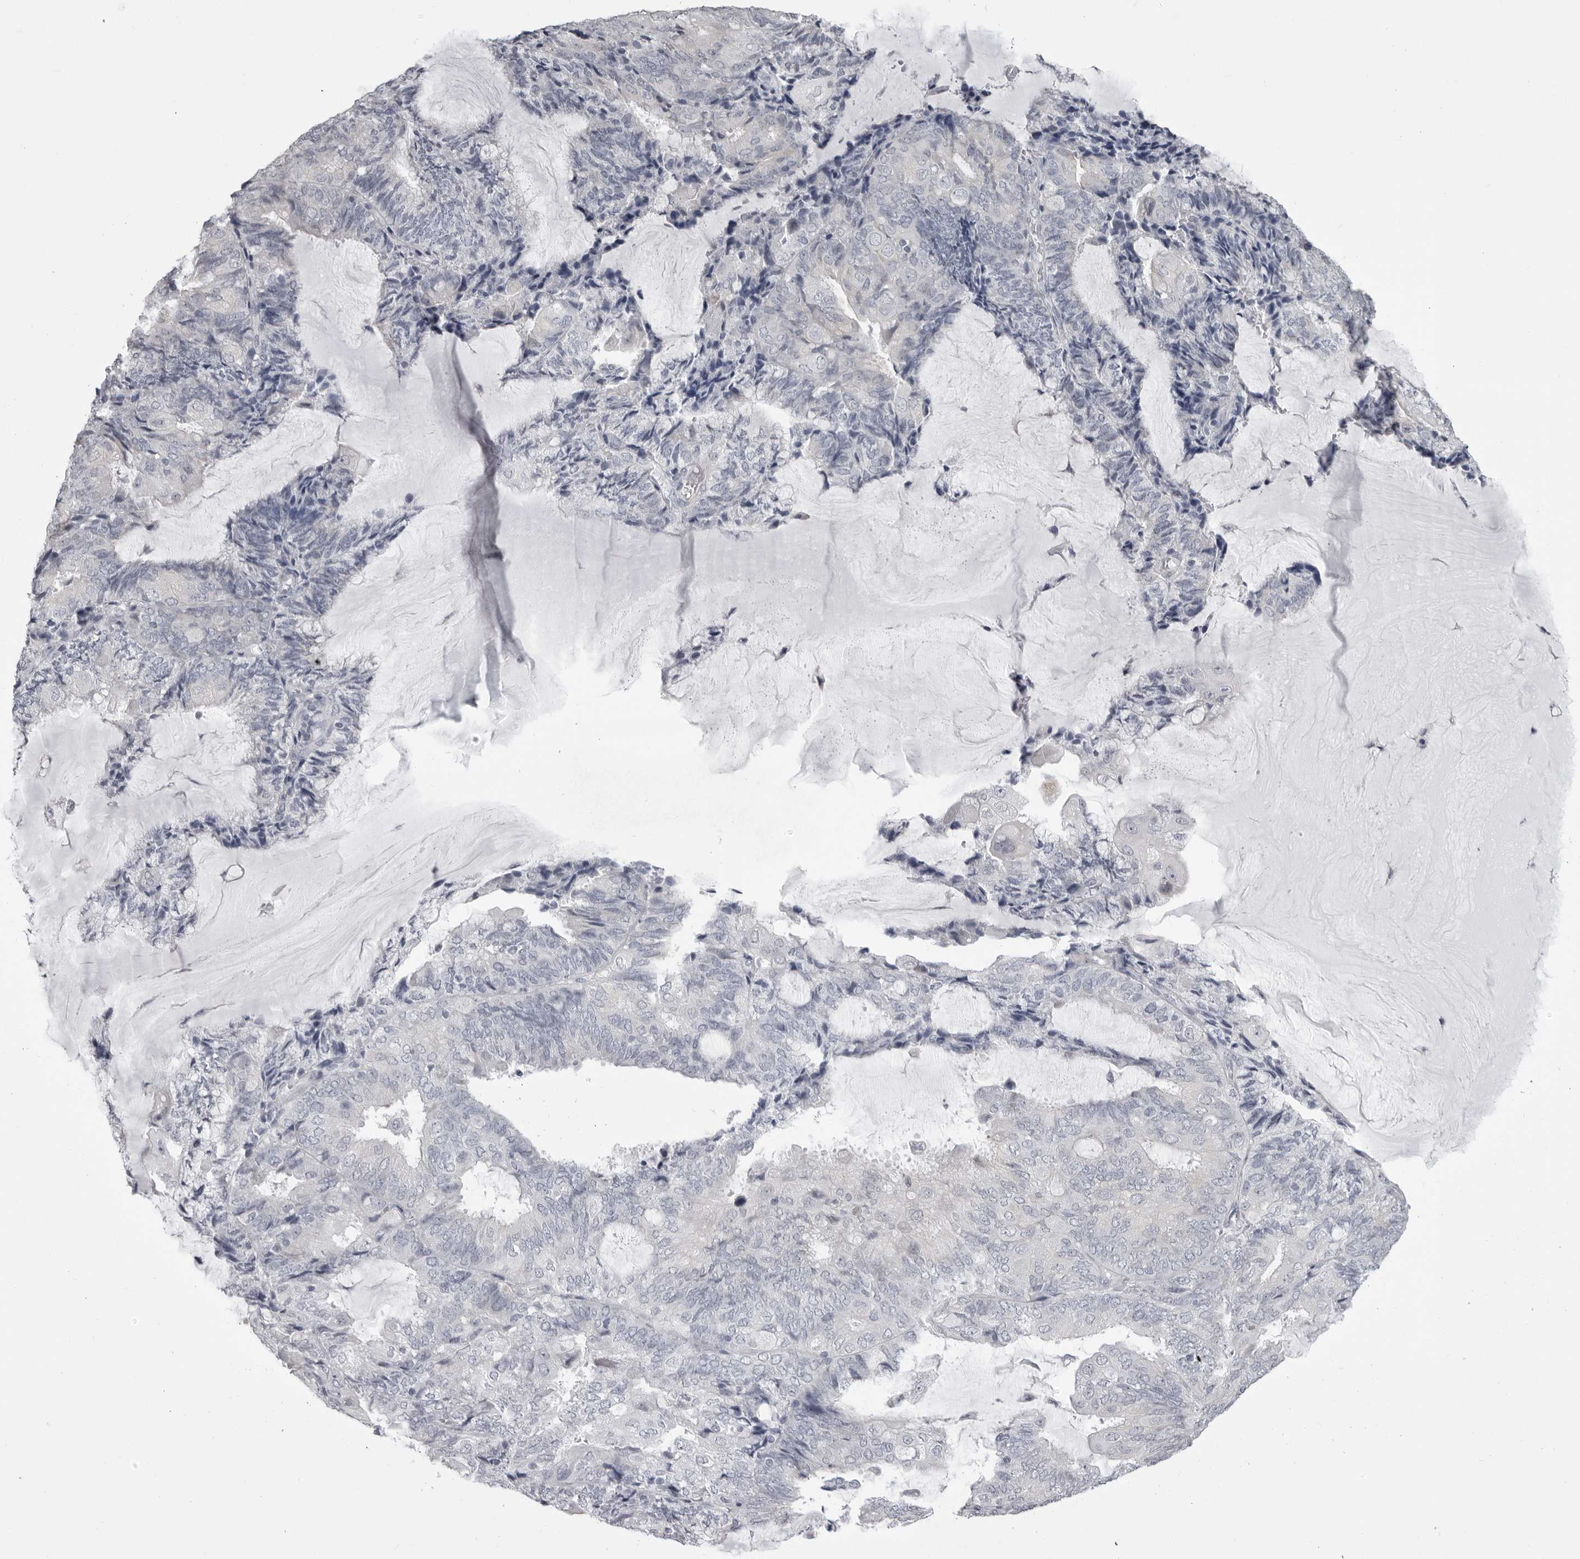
{"staining": {"intensity": "negative", "quantity": "none", "location": "none"}, "tissue": "endometrial cancer", "cell_type": "Tumor cells", "image_type": "cancer", "snomed": [{"axis": "morphology", "description": "Adenocarcinoma, NOS"}, {"axis": "topography", "description": "Endometrium"}], "caption": "This micrograph is of adenocarcinoma (endometrial) stained with immunohistochemistry (IHC) to label a protein in brown with the nuclei are counter-stained blue. There is no expression in tumor cells.", "gene": "EPHA10", "patient": {"sex": "female", "age": 81}}